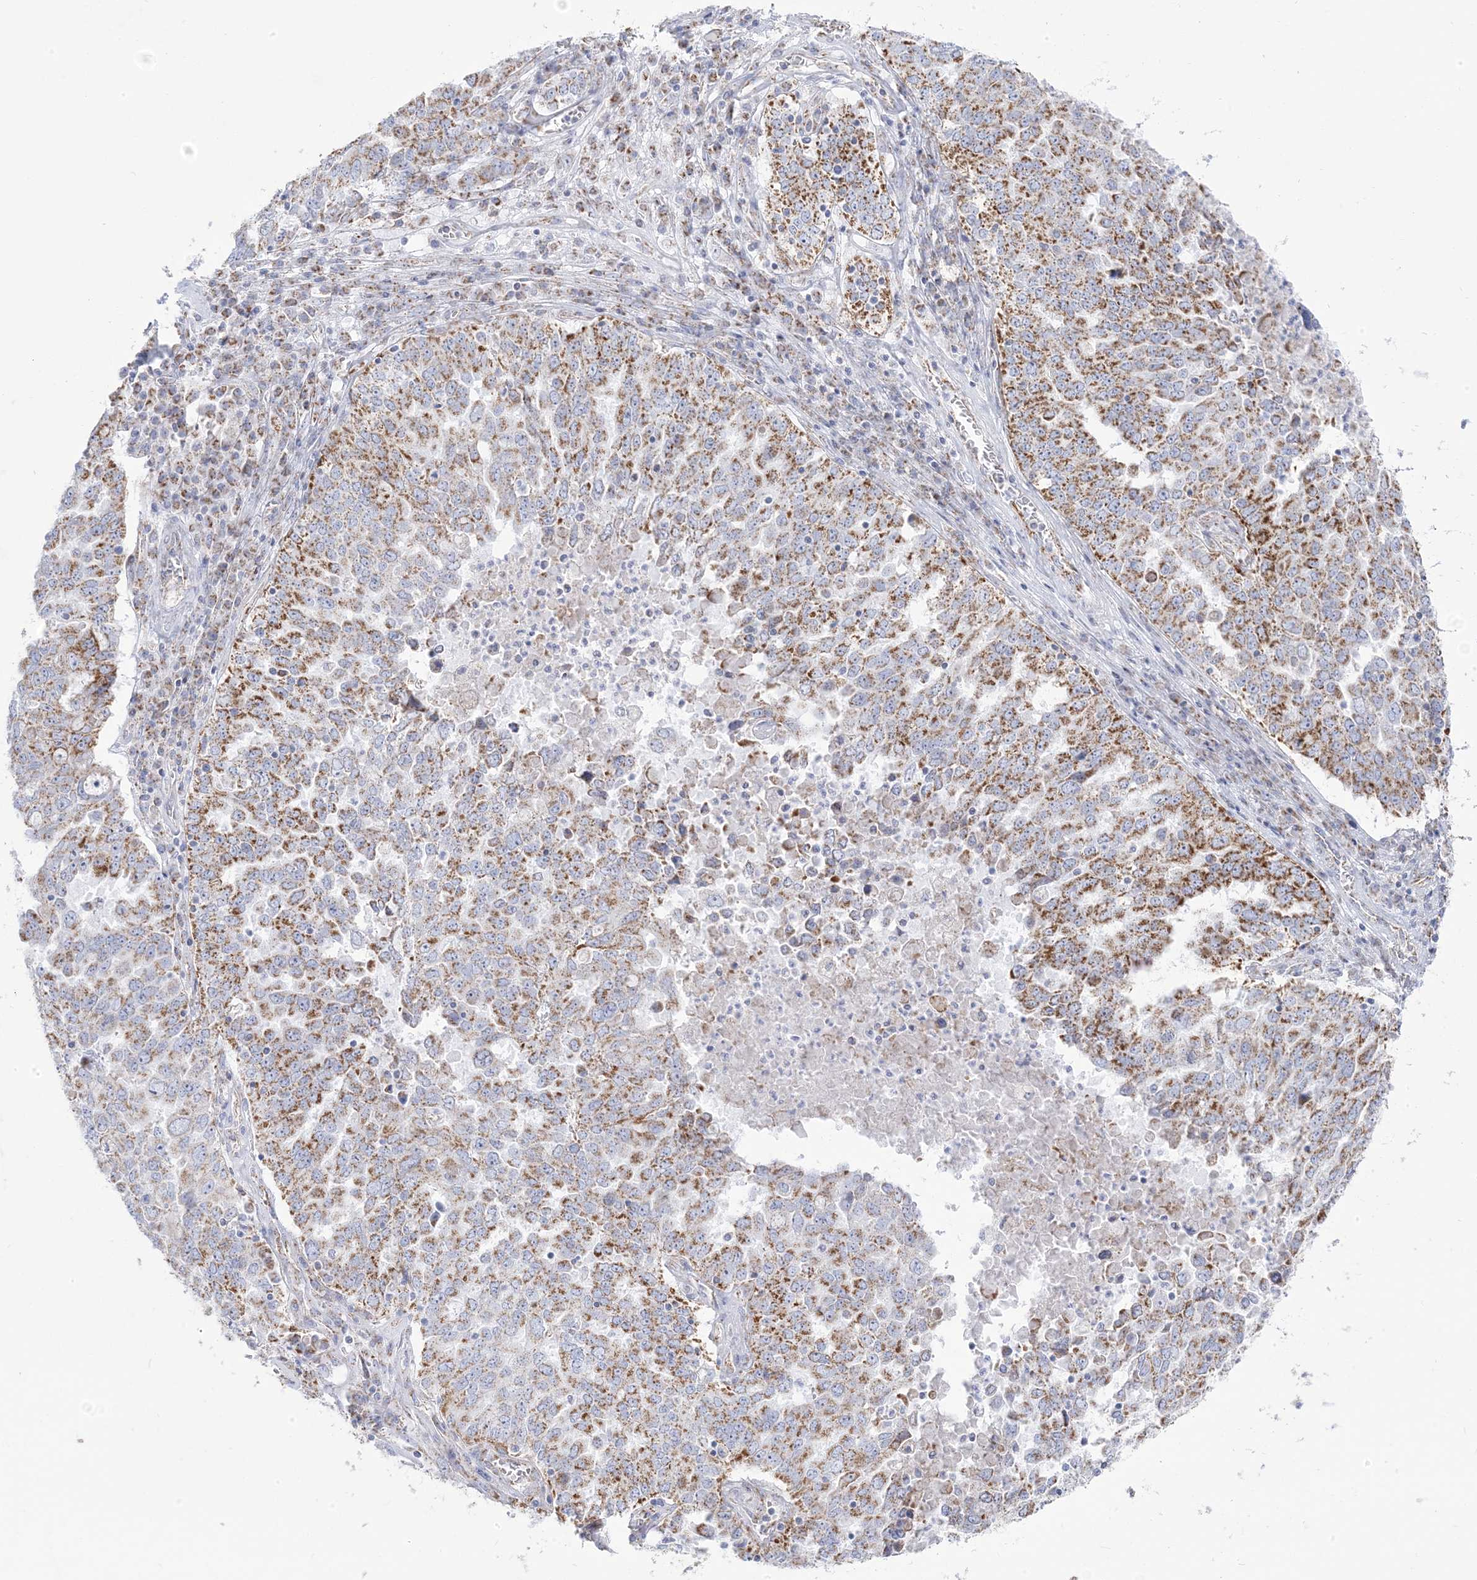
{"staining": {"intensity": "moderate", "quantity": "25%-75%", "location": "cytoplasmic/membranous"}, "tissue": "ovarian cancer", "cell_type": "Tumor cells", "image_type": "cancer", "snomed": [{"axis": "morphology", "description": "Carcinoma, endometroid"}, {"axis": "topography", "description": "Ovary"}], "caption": "Protein expression analysis of human ovarian cancer reveals moderate cytoplasmic/membranous expression in about 25%-75% of tumor cells.", "gene": "PCCB", "patient": {"sex": "female", "age": 62}}